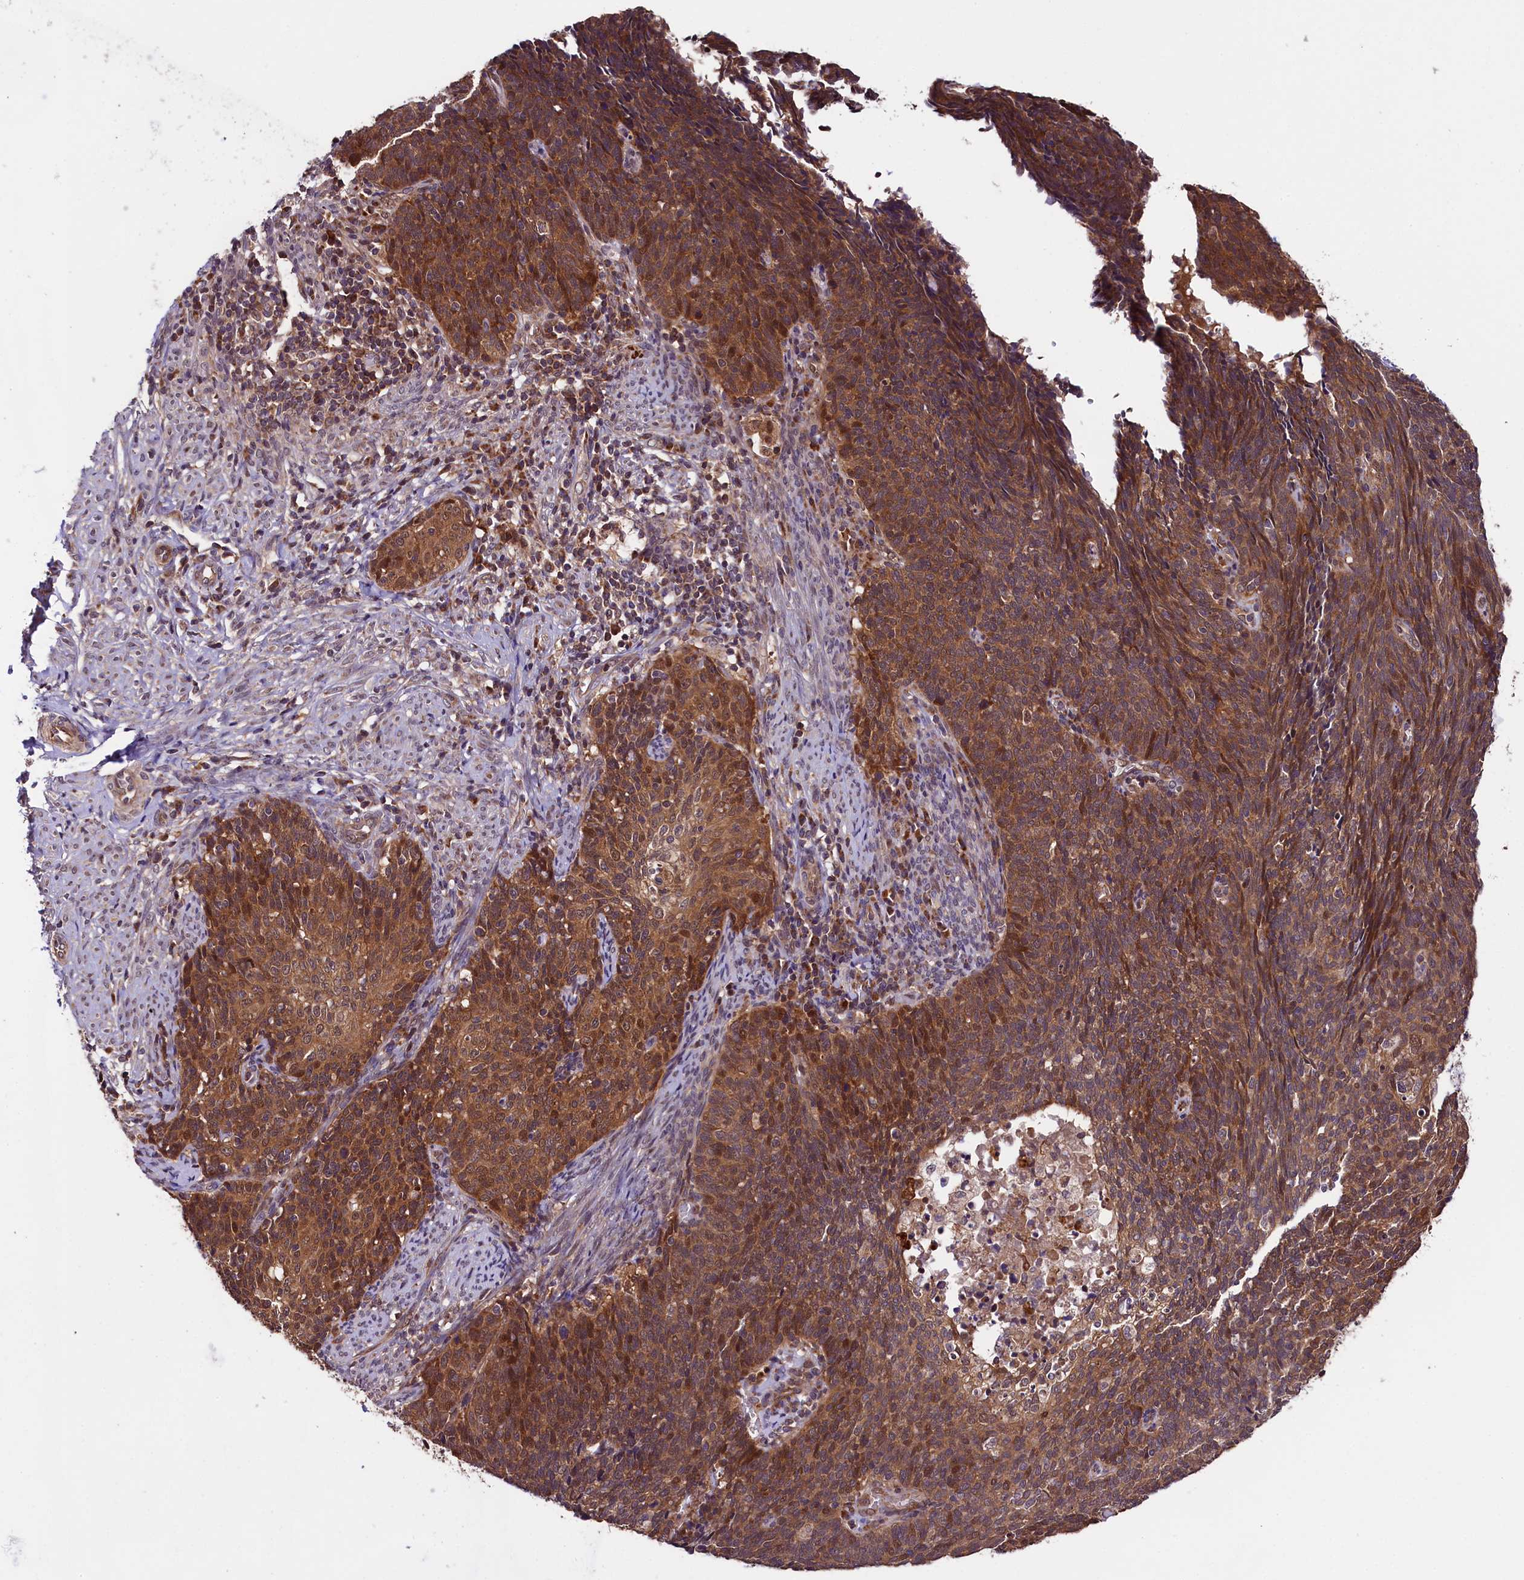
{"staining": {"intensity": "strong", "quantity": "25%-75%", "location": "cytoplasmic/membranous,nuclear"}, "tissue": "cervical cancer", "cell_type": "Tumor cells", "image_type": "cancer", "snomed": [{"axis": "morphology", "description": "Squamous cell carcinoma, NOS"}, {"axis": "topography", "description": "Cervix"}], "caption": "Tumor cells reveal high levels of strong cytoplasmic/membranous and nuclear positivity in approximately 25%-75% of cells in human cervical squamous cell carcinoma.", "gene": "DOHH", "patient": {"sex": "female", "age": 39}}